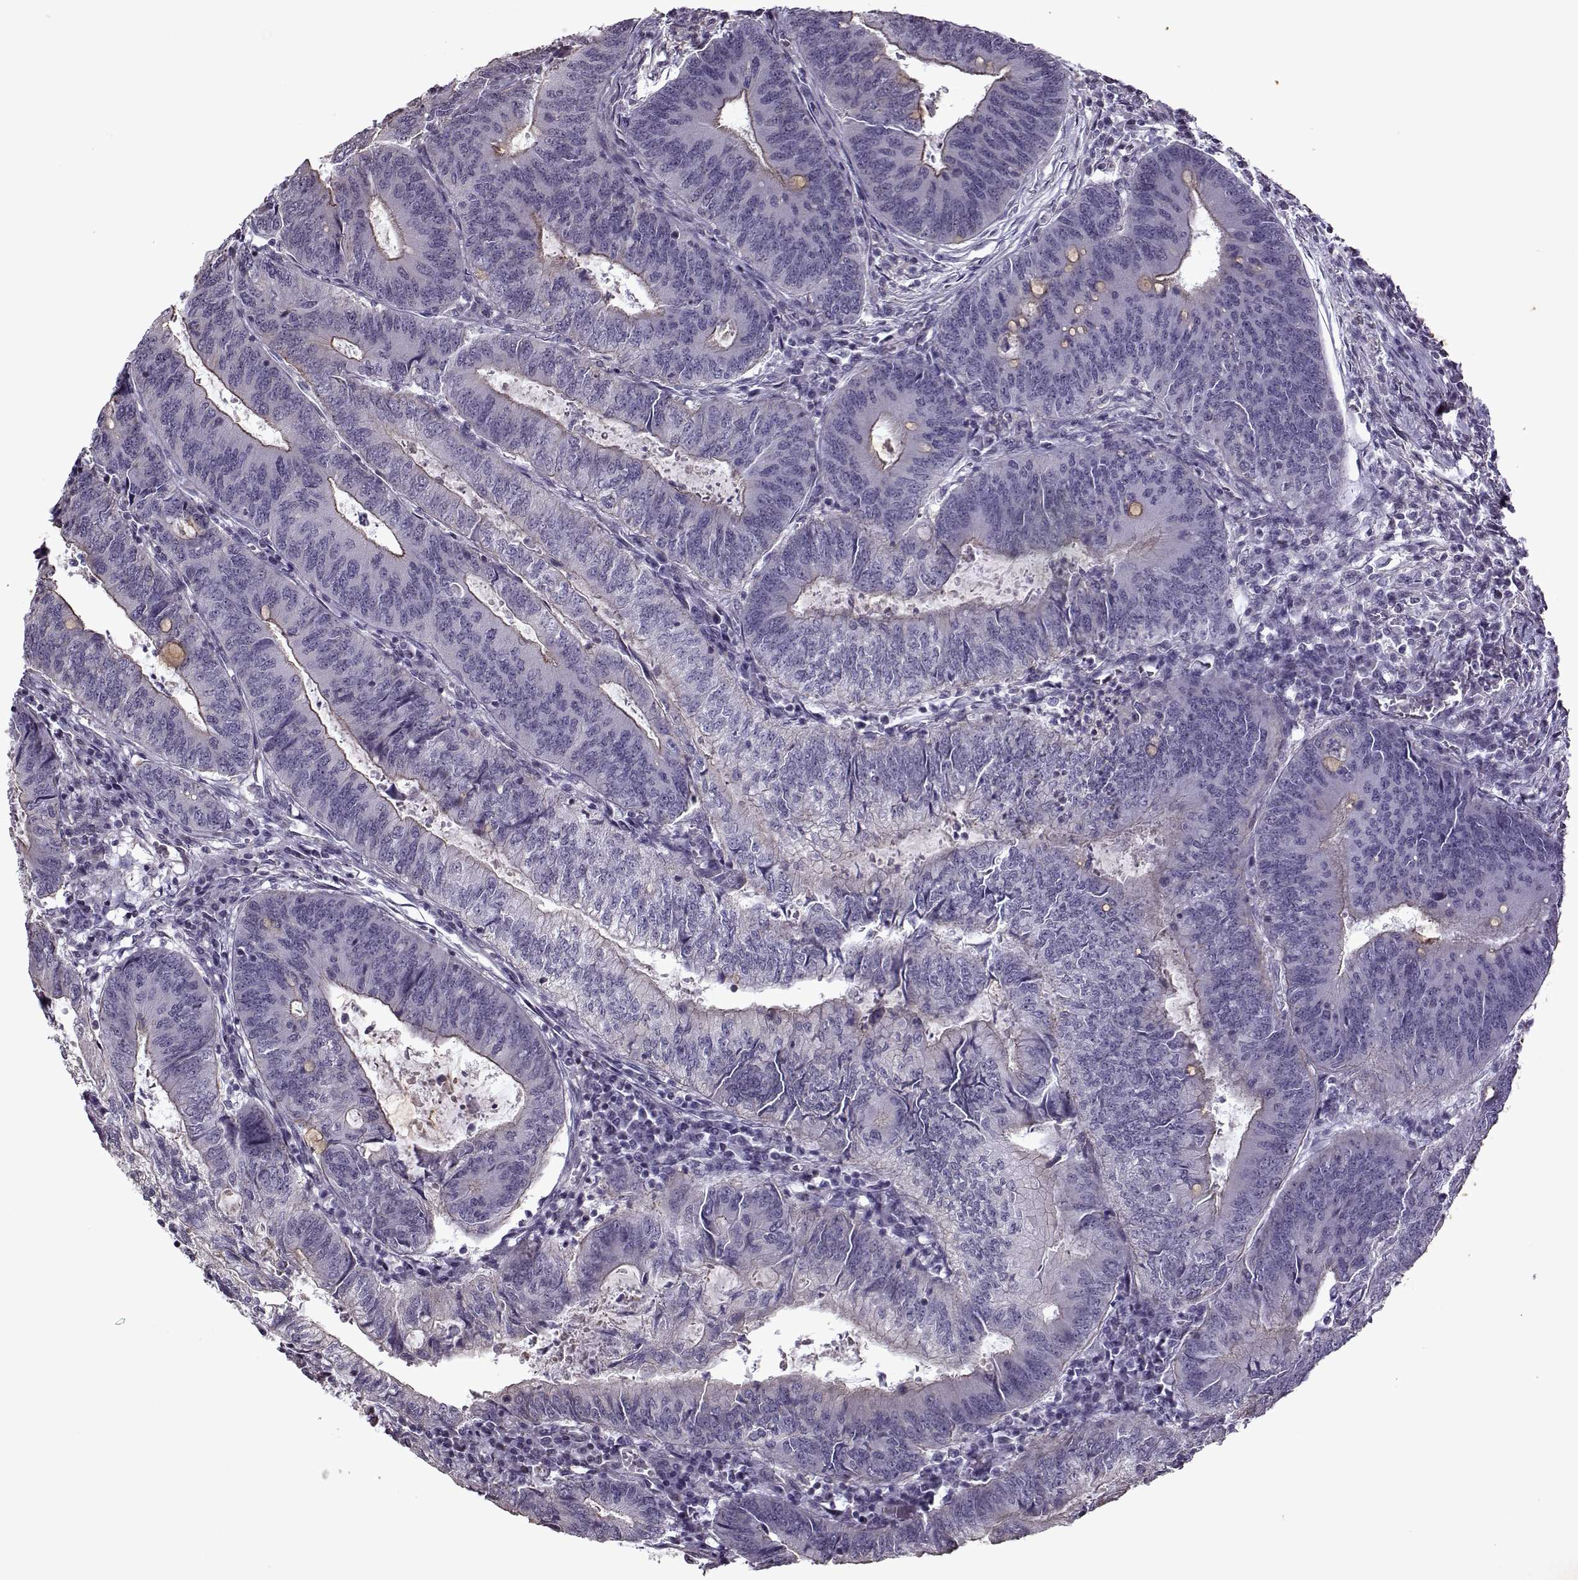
{"staining": {"intensity": "weak", "quantity": "<25%", "location": "cytoplasmic/membranous"}, "tissue": "colorectal cancer", "cell_type": "Tumor cells", "image_type": "cancer", "snomed": [{"axis": "morphology", "description": "Adenocarcinoma, NOS"}, {"axis": "topography", "description": "Colon"}], "caption": "This image is of adenocarcinoma (colorectal) stained with immunohistochemistry (IHC) to label a protein in brown with the nuclei are counter-stained blue. There is no staining in tumor cells.", "gene": "KRT9", "patient": {"sex": "male", "age": 67}}